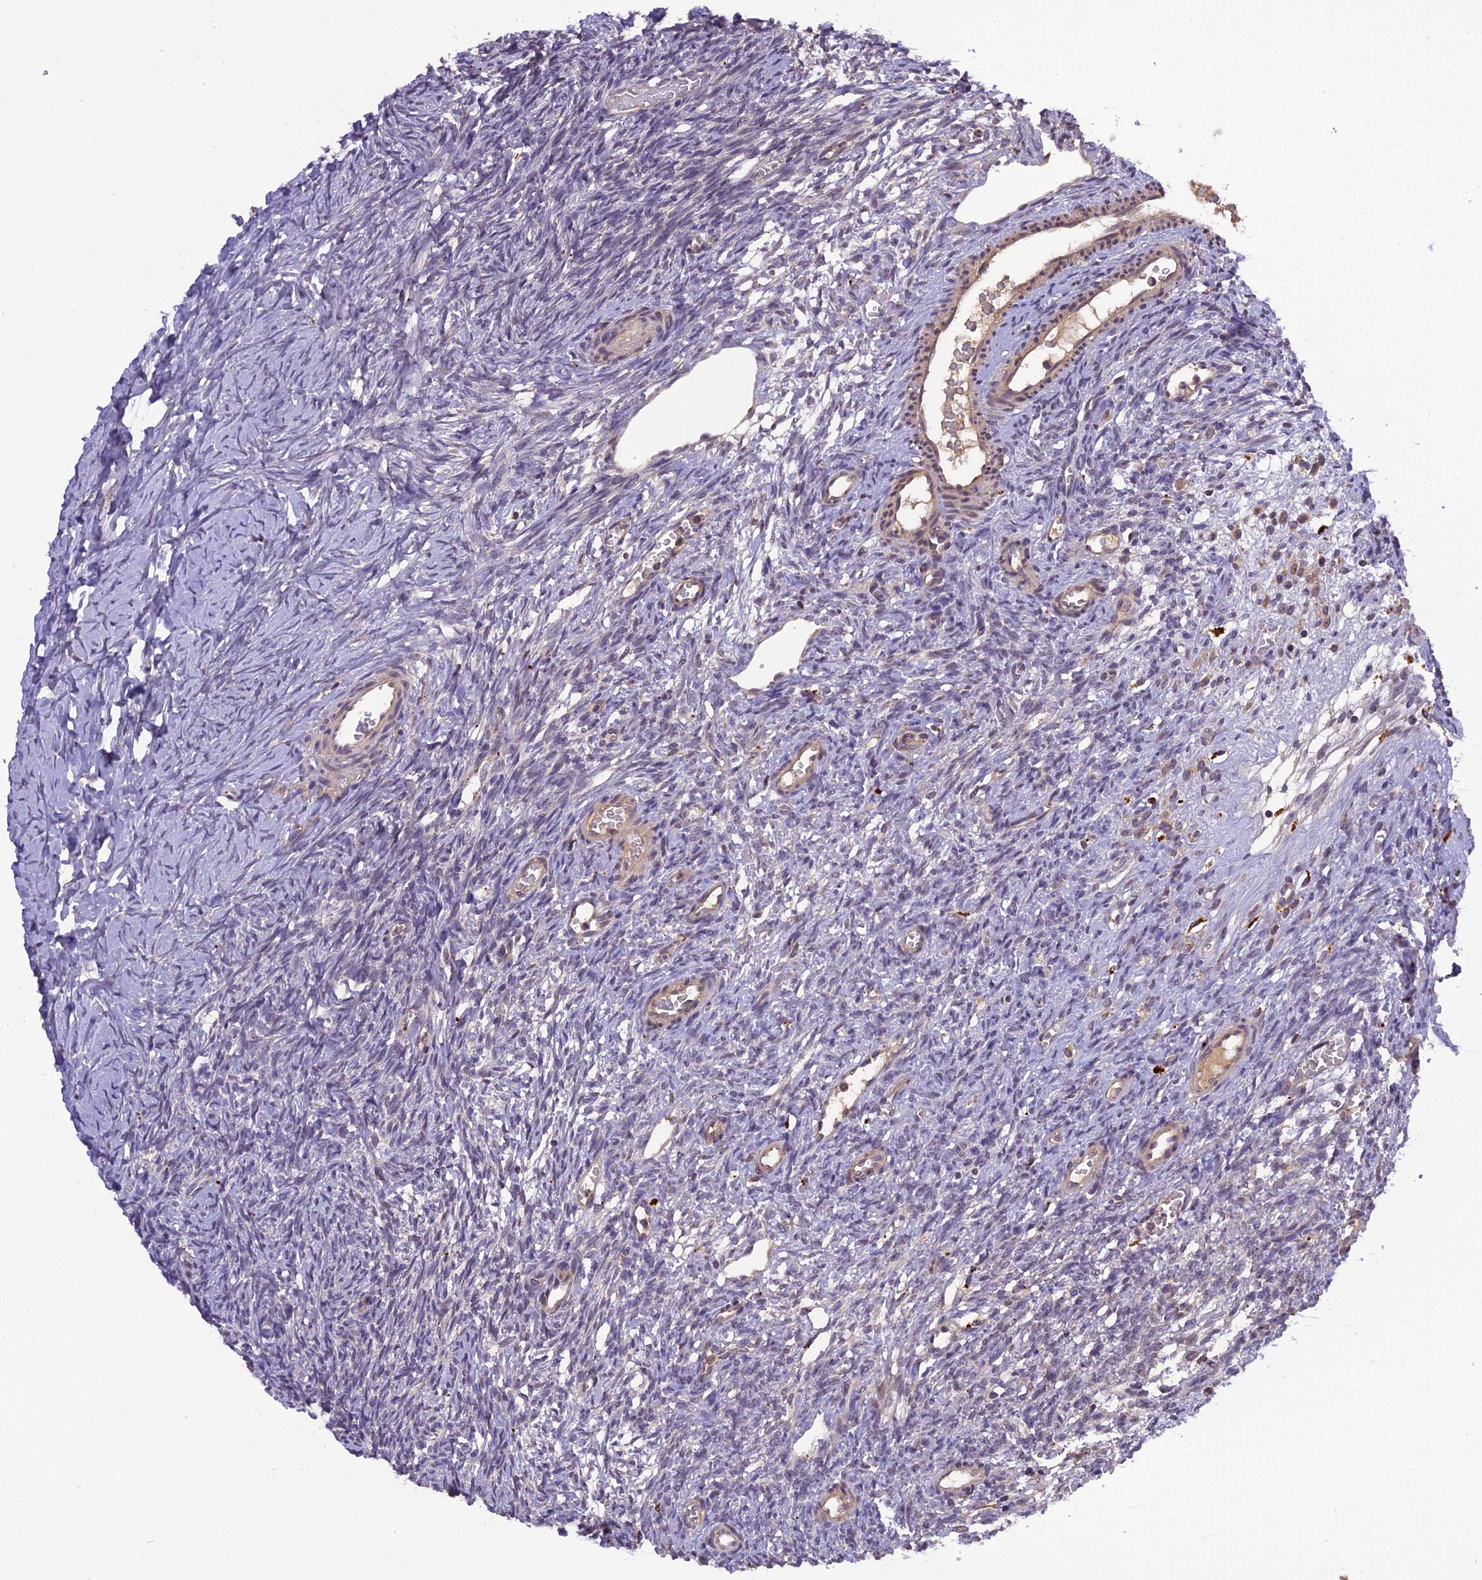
{"staining": {"intensity": "negative", "quantity": "none", "location": "none"}, "tissue": "ovary", "cell_type": "Ovarian stroma cells", "image_type": "normal", "snomed": [{"axis": "morphology", "description": "Normal tissue, NOS"}, {"axis": "topography", "description": "Ovary"}], "caption": "Ovarian stroma cells are negative for brown protein staining in benign ovary. (Stains: DAB (3,3'-diaminobenzidine) immunohistochemistry with hematoxylin counter stain, Microscopy: brightfield microscopy at high magnification).", "gene": "FNIP2", "patient": {"sex": "female", "age": 39}}